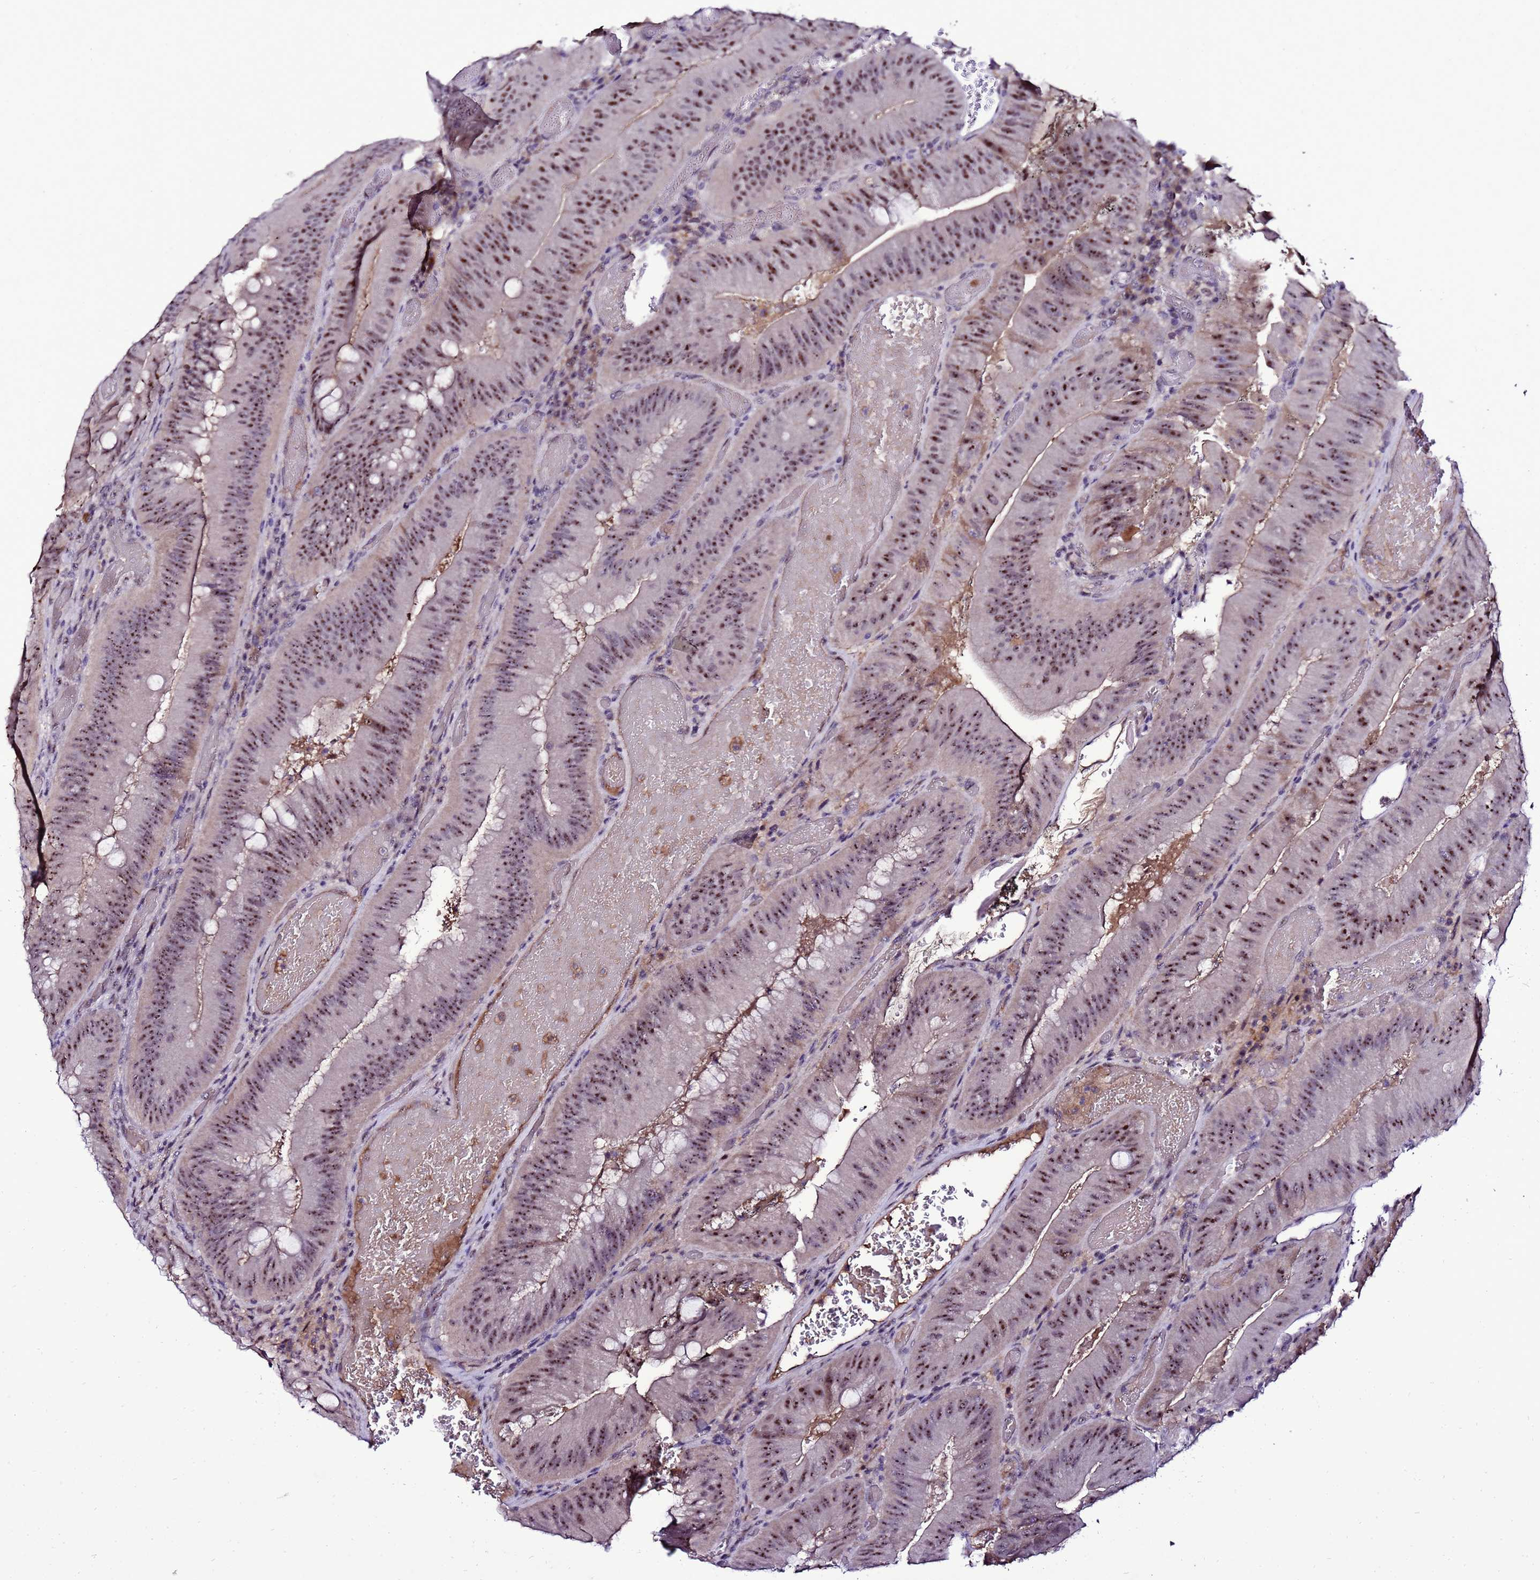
{"staining": {"intensity": "moderate", "quantity": ">75%", "location": "nuclear"}, "tissue": "colorectal cancer", "cell_type": "Tumor cells", "image_type": "cancer", "snomed": [{"axis": "morphology", "description": "Adenocarcinoma, NOS"}, {"axis": "topography", "description": "Colon"}], "caption": "Immunohistochemistry (IHC) staining of adenocarcinoma (colorectal), which shows medium levels of moderate nuclear staining in approximately >75% of tumor cells indicating moderate nuclear protein expression. The staining was performed using DAB (3,3'-diaminobenzidine) (brown) for protein detection and nuclei were counterstained in hematoxylin (blue).", "gene": "C19orf47", "patient": {"sex": "female", "age": 43}}